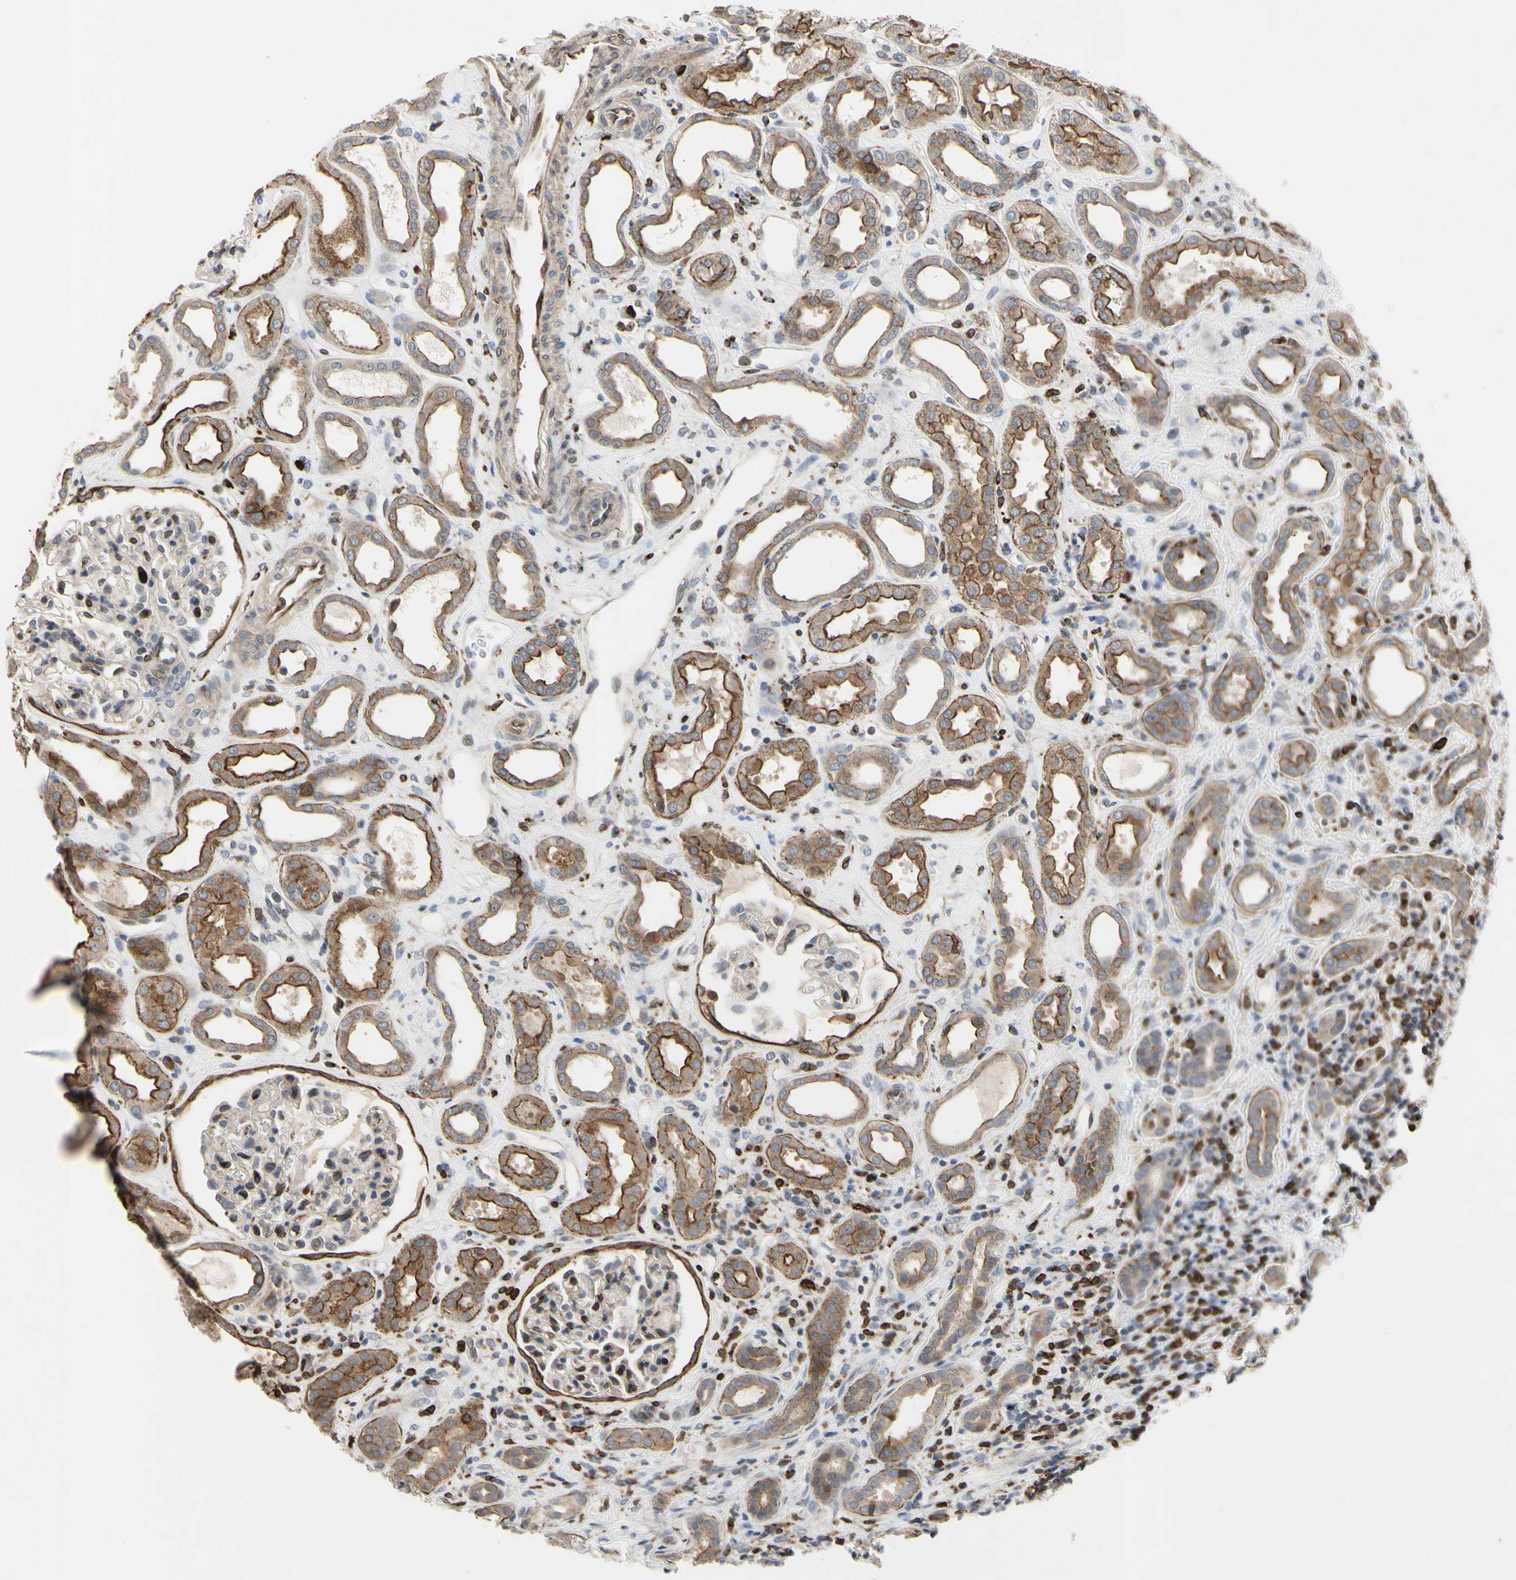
{"staining": {"intensity": "weak", "quantity": "<25%", "location": "cytoplasmic/membranous,nuclear"}, "tissue": "kidney", "cell_type": "Cells in glomeruli", "image_type": "normal", "snomed": [{"axis": "morphology", "description": "Normal tissue, NOS"}, {"axis": "topography", "description": "Kidney"}], "caption": "Kidney stained for a protein using IHC reveals no positivity cells in glomeruli.", "gene": "PLXNA2", "patient": {"sex": "male", "age": 59}}